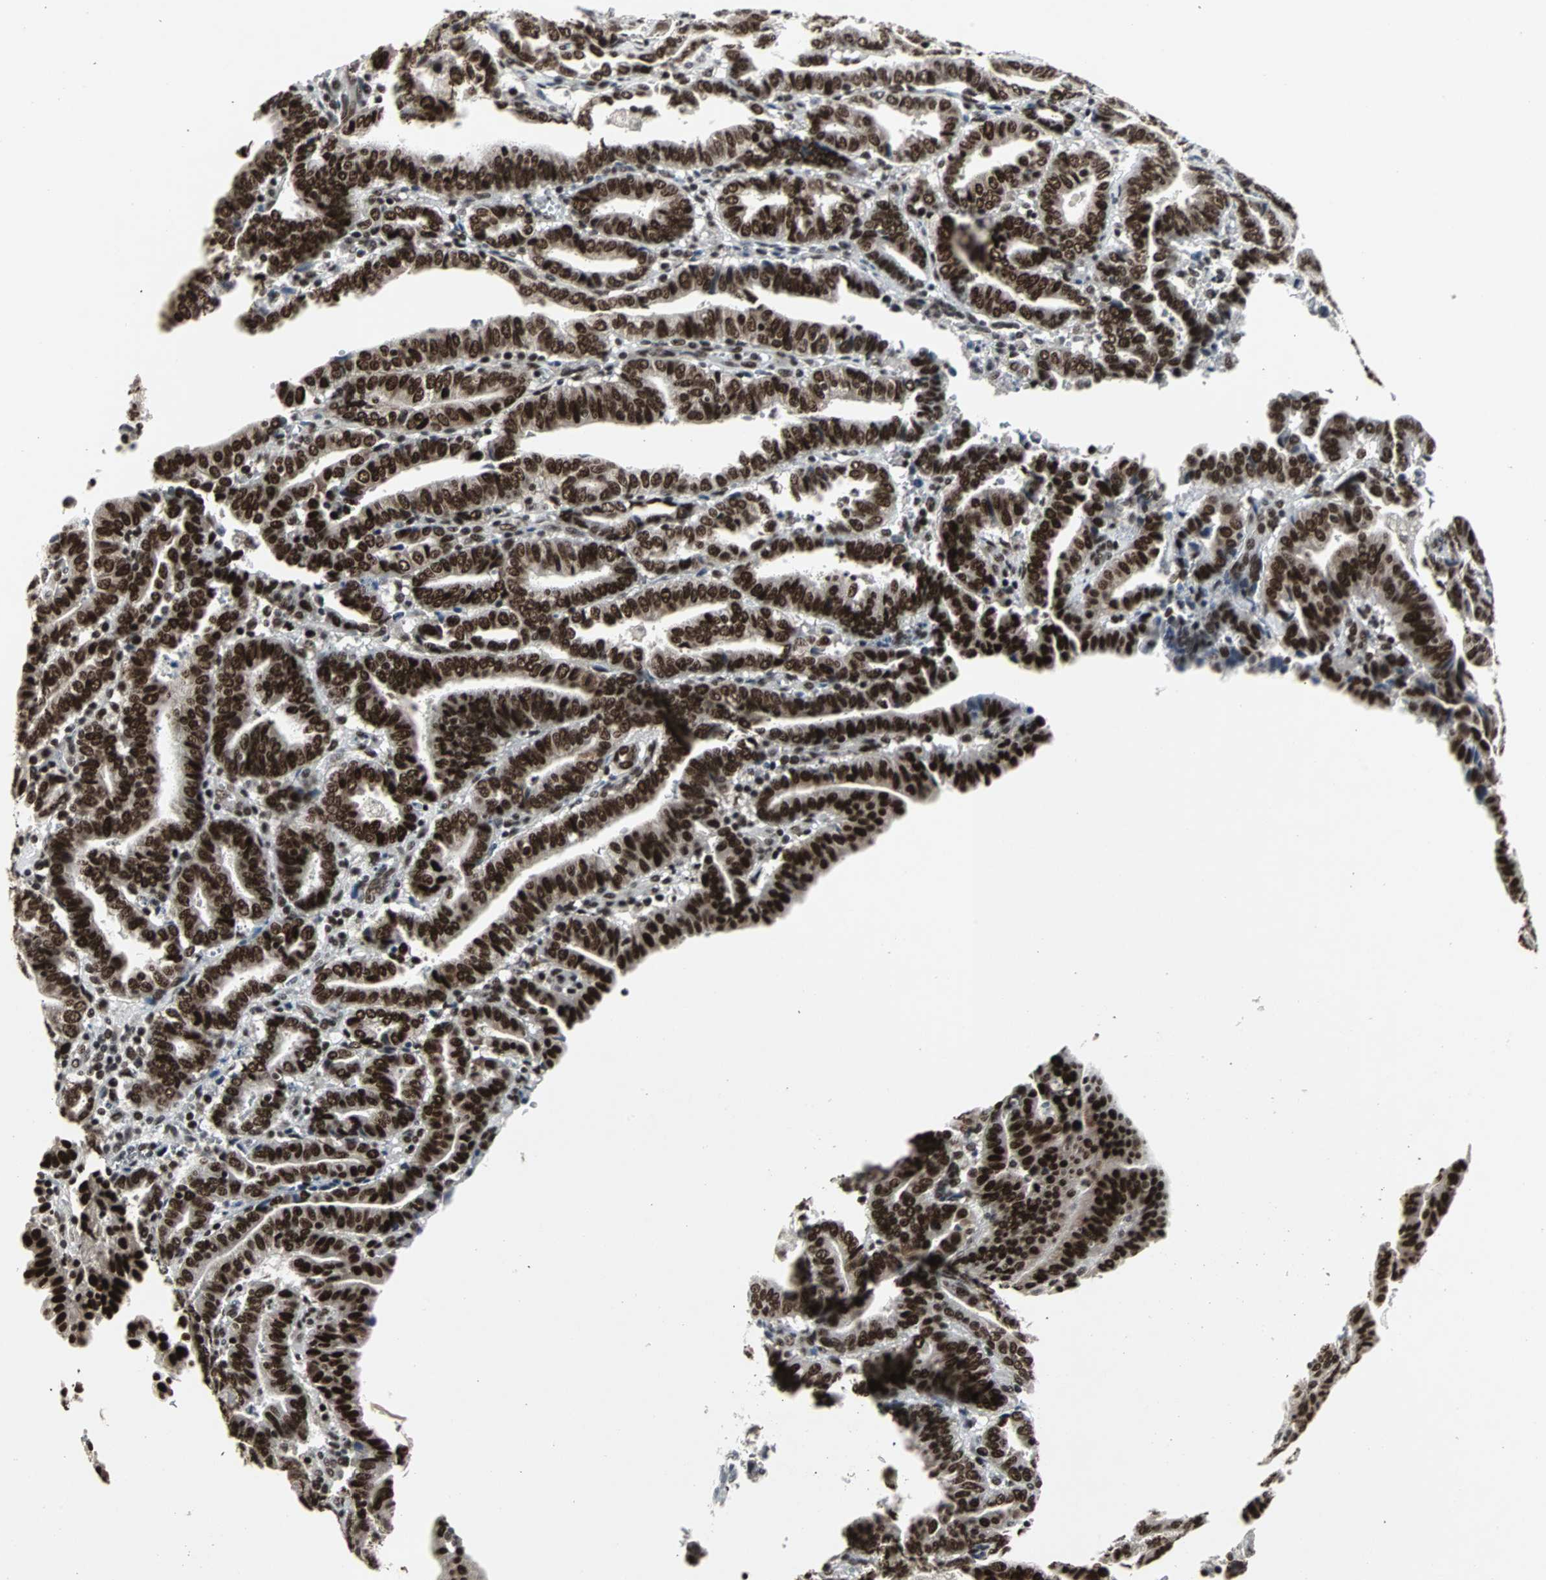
{"staining": {"intensity": "strong", "quantity": ">75%", "location": "nuclear"}, "tissue": "endometrial cancer", "cell_type": "Tumor cells", "image_type": "cancer", "snomed": [{"axis": "morphology", "description": "Adenocarcinoma, NOS"}, {"axis": "topography", "description": "Uterus"}], "caption": "A high amount of strong nuclear positivity is present in approximately >75% of tumor cells in endometrial cancer (adenocarcinoma) tissue.", "gene": "PNKP", "patient": {"sex": "female", "age": 83}}